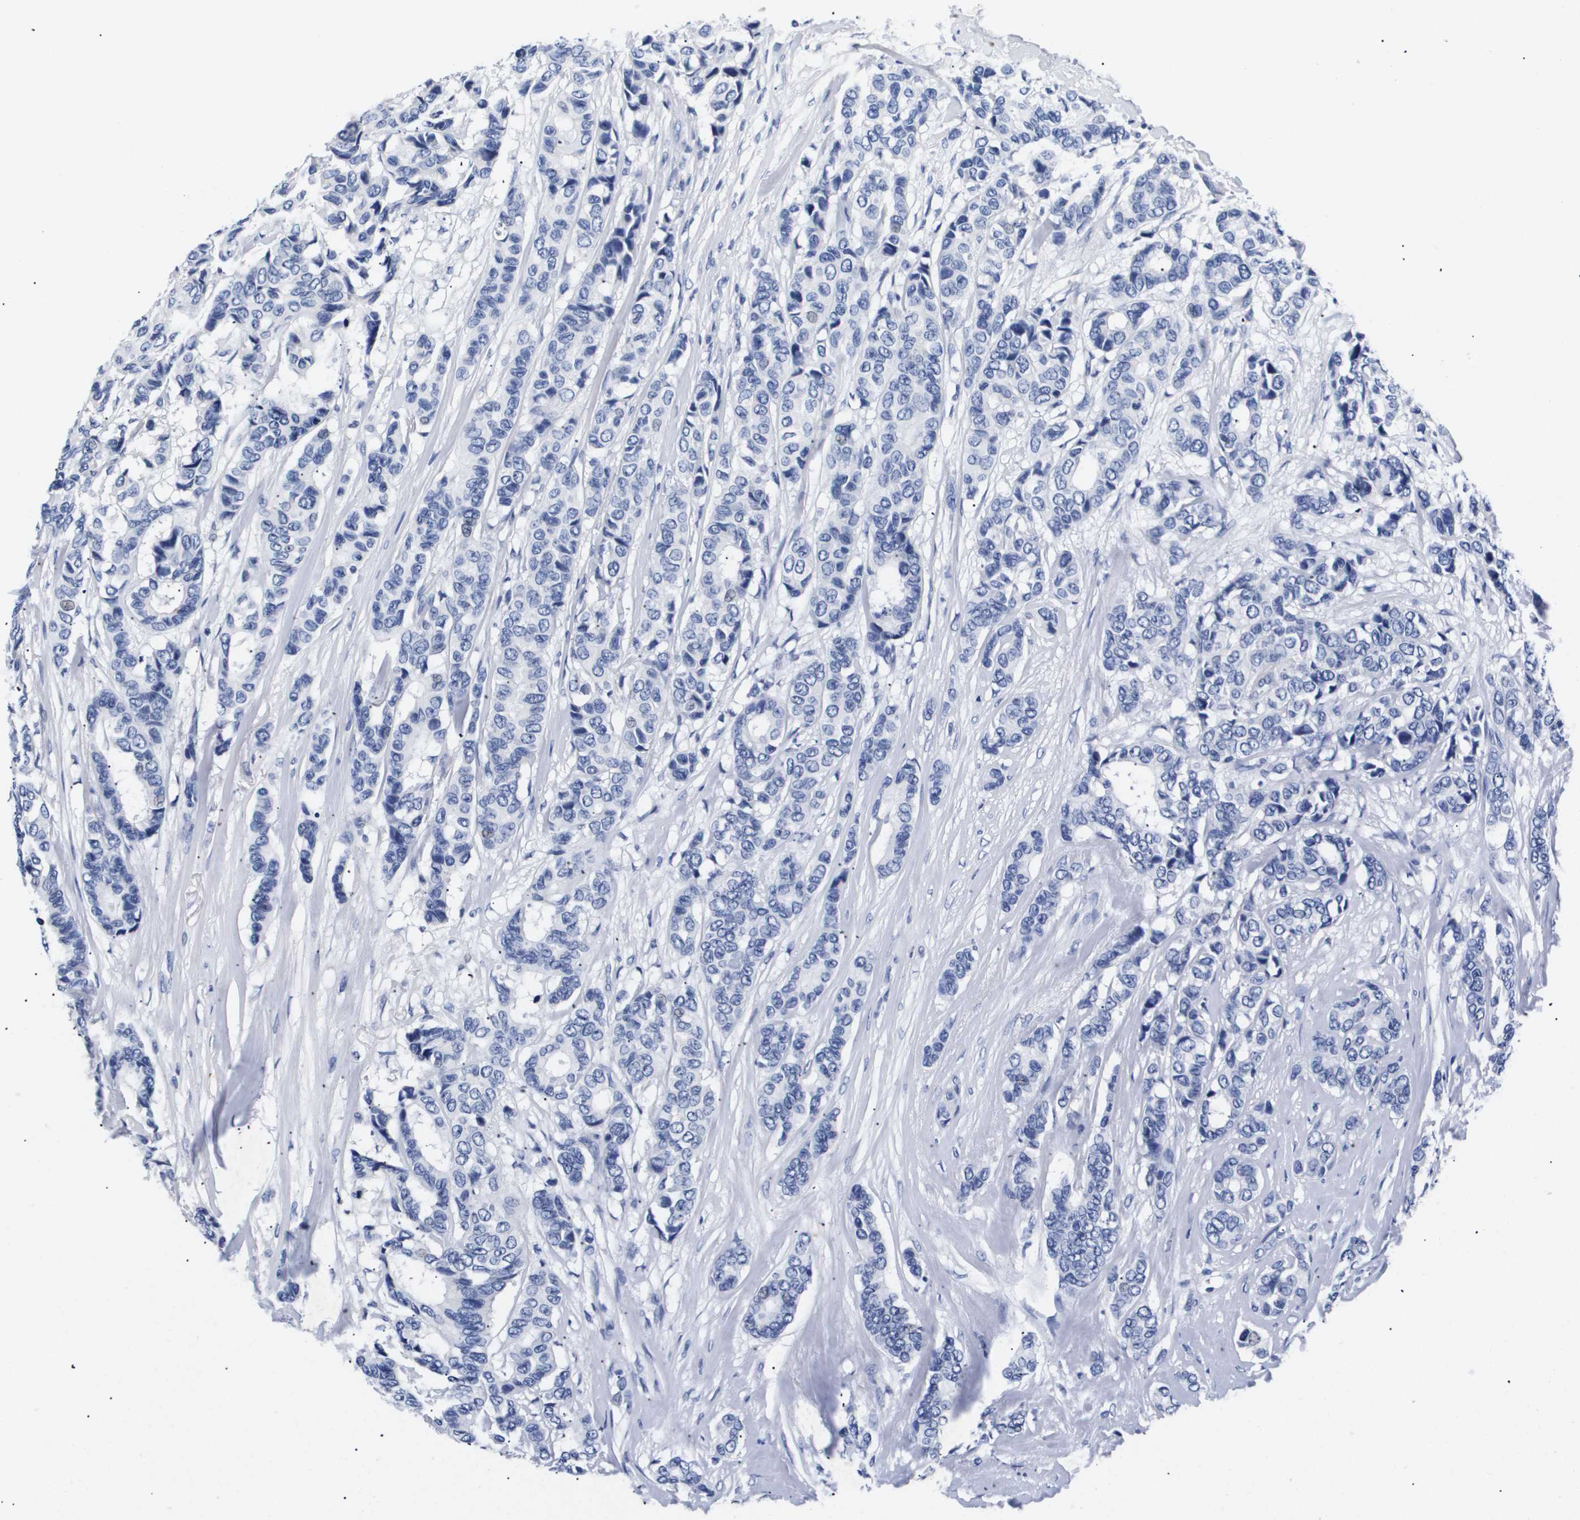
{"staining": {"intensity": "negative", "quantity": "none", "location": "none"}, "tissue": "breast cancer", "cell_type": "Tumor cells", "image_type": "cancer", "snomed": [{"axis": "morphology", "description": "Duct carcinoma"}, {"axis": "topography", "description": "Breast"}], "caption": "Immunohistochemical staining of breast invasive ductal carcinoma exhibits no significant staining in tumor cells.", "gene": "ATP6V0A4", "patient": {"sex": "female", "age": 87}}